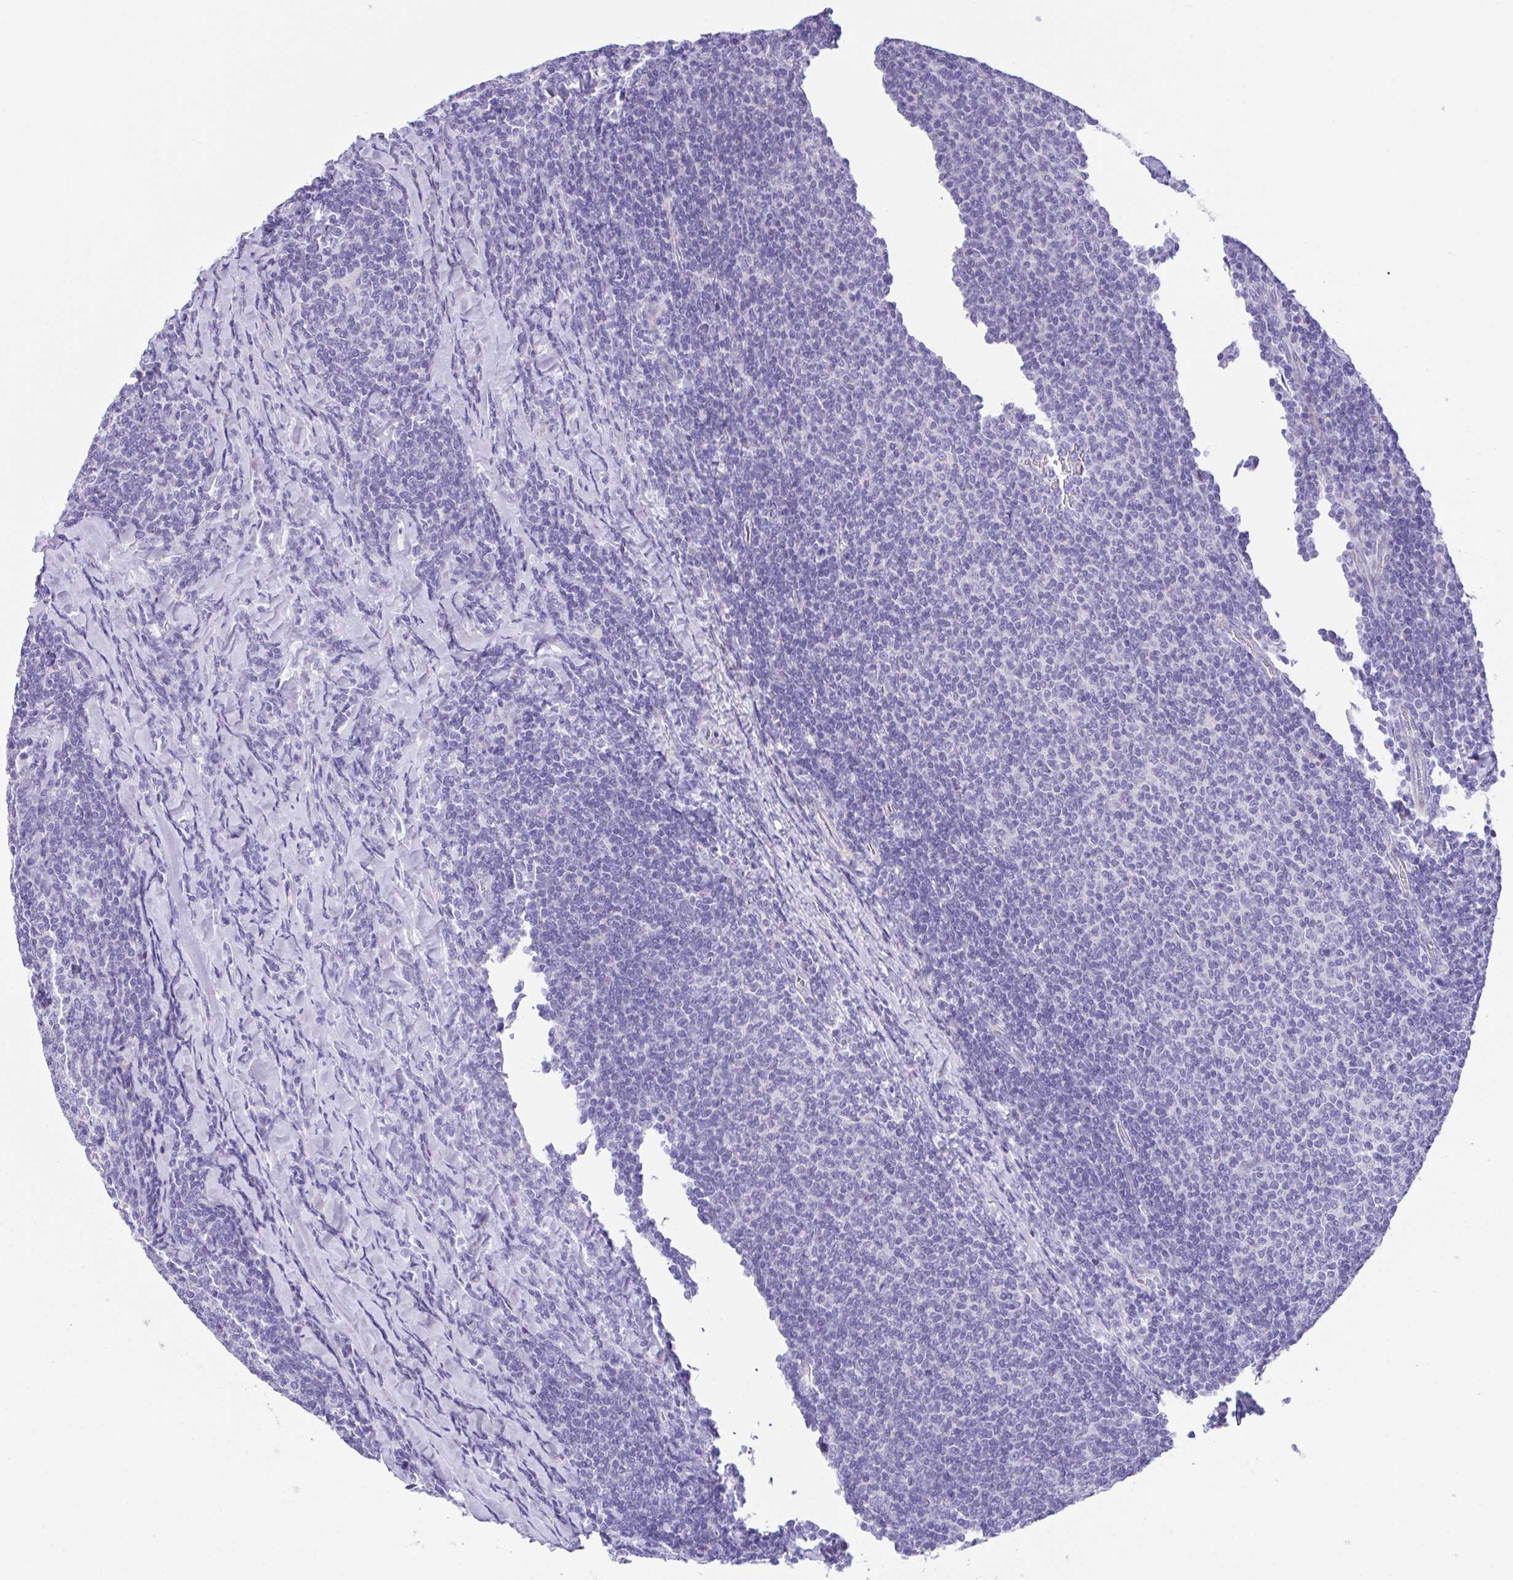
{"staining": {"intensity": "negative", "quantity": "none", "location": "none"}, "tissue": "lymphoma", "cell_type": "Tumor cells", "image_type": "cancer", "snomed": [{"axis": "morphology", "description": "Malignant lymphoma, non-Hodgkin's type, Low grade"}, {"axis": "topography", "description": "Lymph node"}], "caption": "The histopathology image demonstrates no significant expression in tumor cells of lymphoma.", "gene": "SLC16A6", "patient": {"sex": "male", "age": 52}}